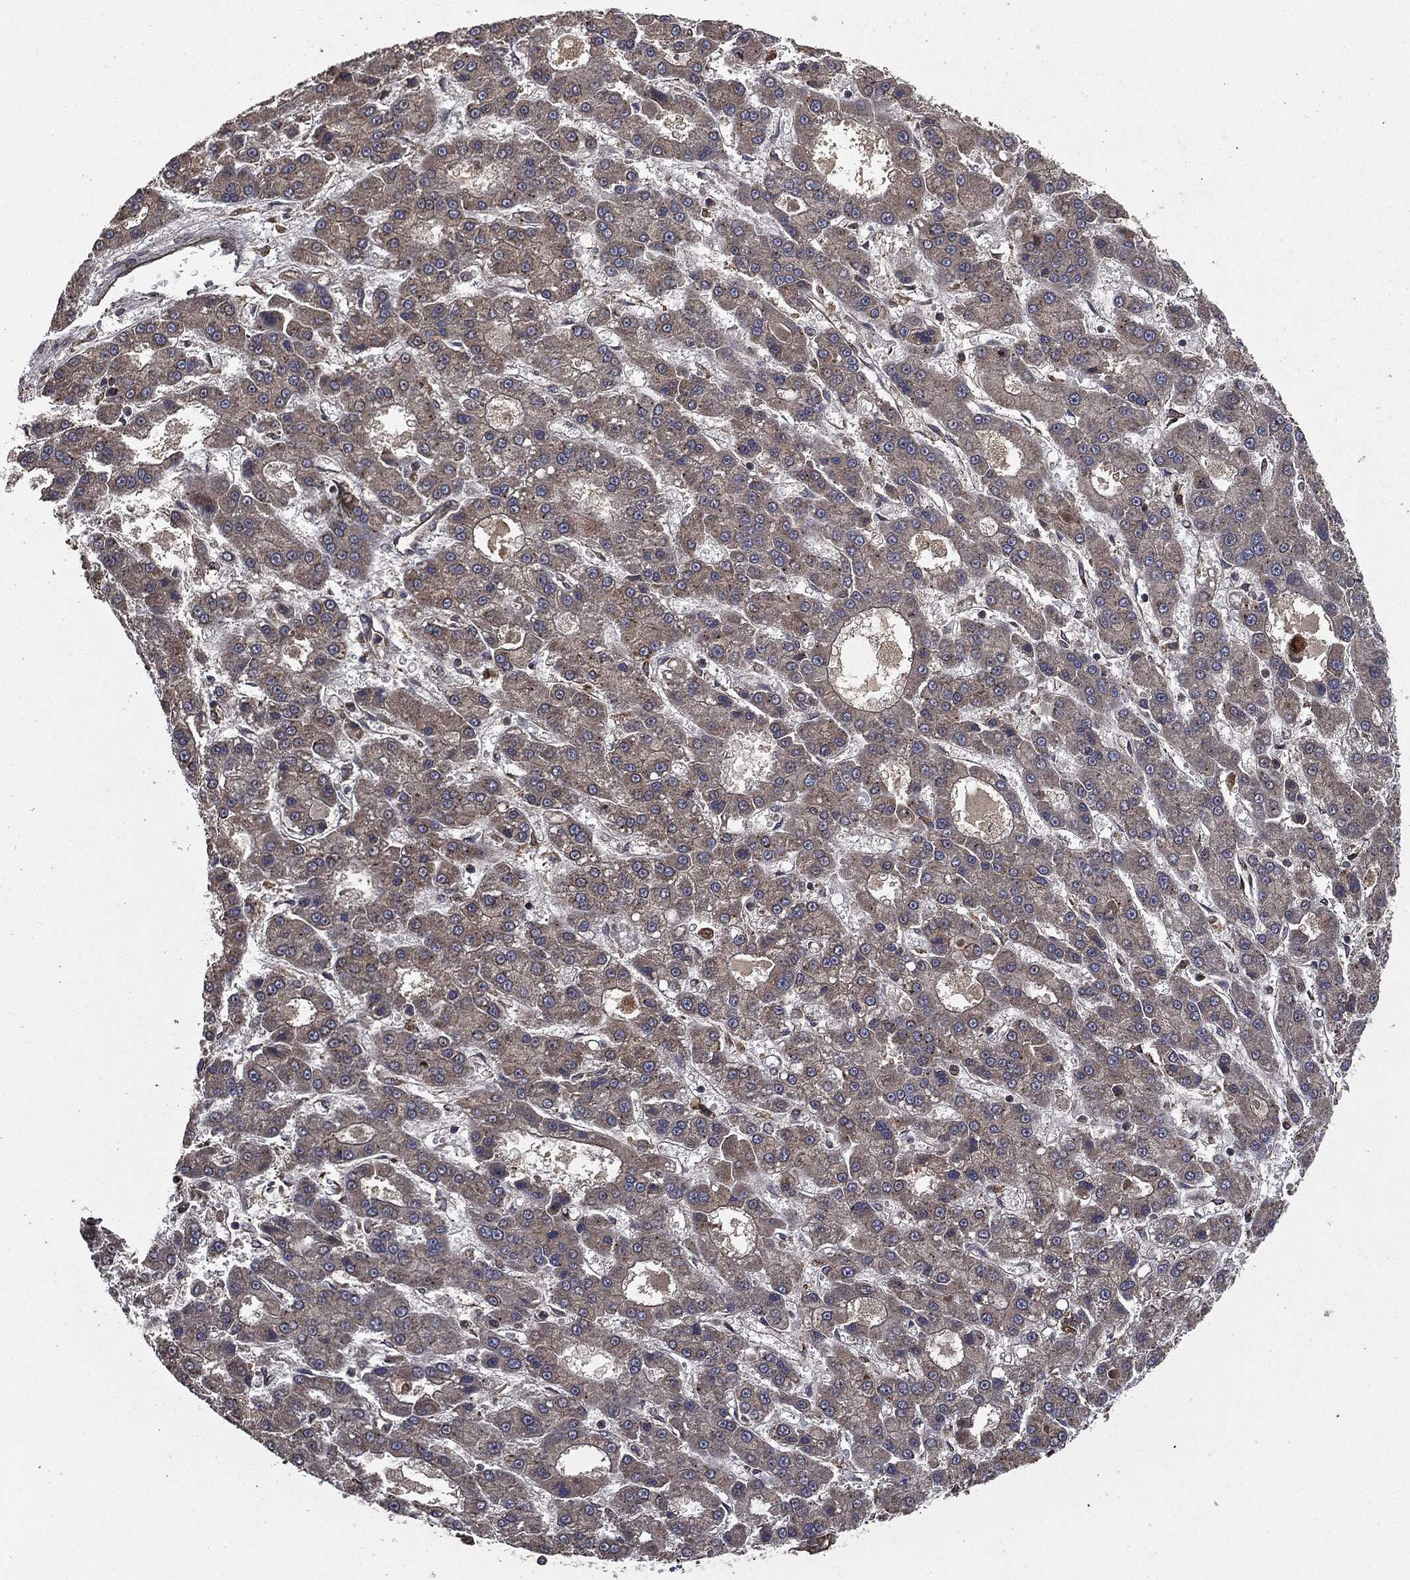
{"staining": {"intensity": "negative", "quantity": "none", "location": "none"}, "tissue": "liver cancer", "cell_type": "Tumor cells", "image_type": "cancer", "snomed": [{"axis": "morphology", "description": "Carcinoma, Hepatocellular, NOS"}, {"axis": "topography", "description": "Liver"}], "caption": "An image of human liver hepatocellular carcinoma is negative for staining in tumor cells. (DAB immunohistochemistry with hematoxylin counter stain).", "gene": "PLOD3", "patient": {"sex": "male", "age": 70}}